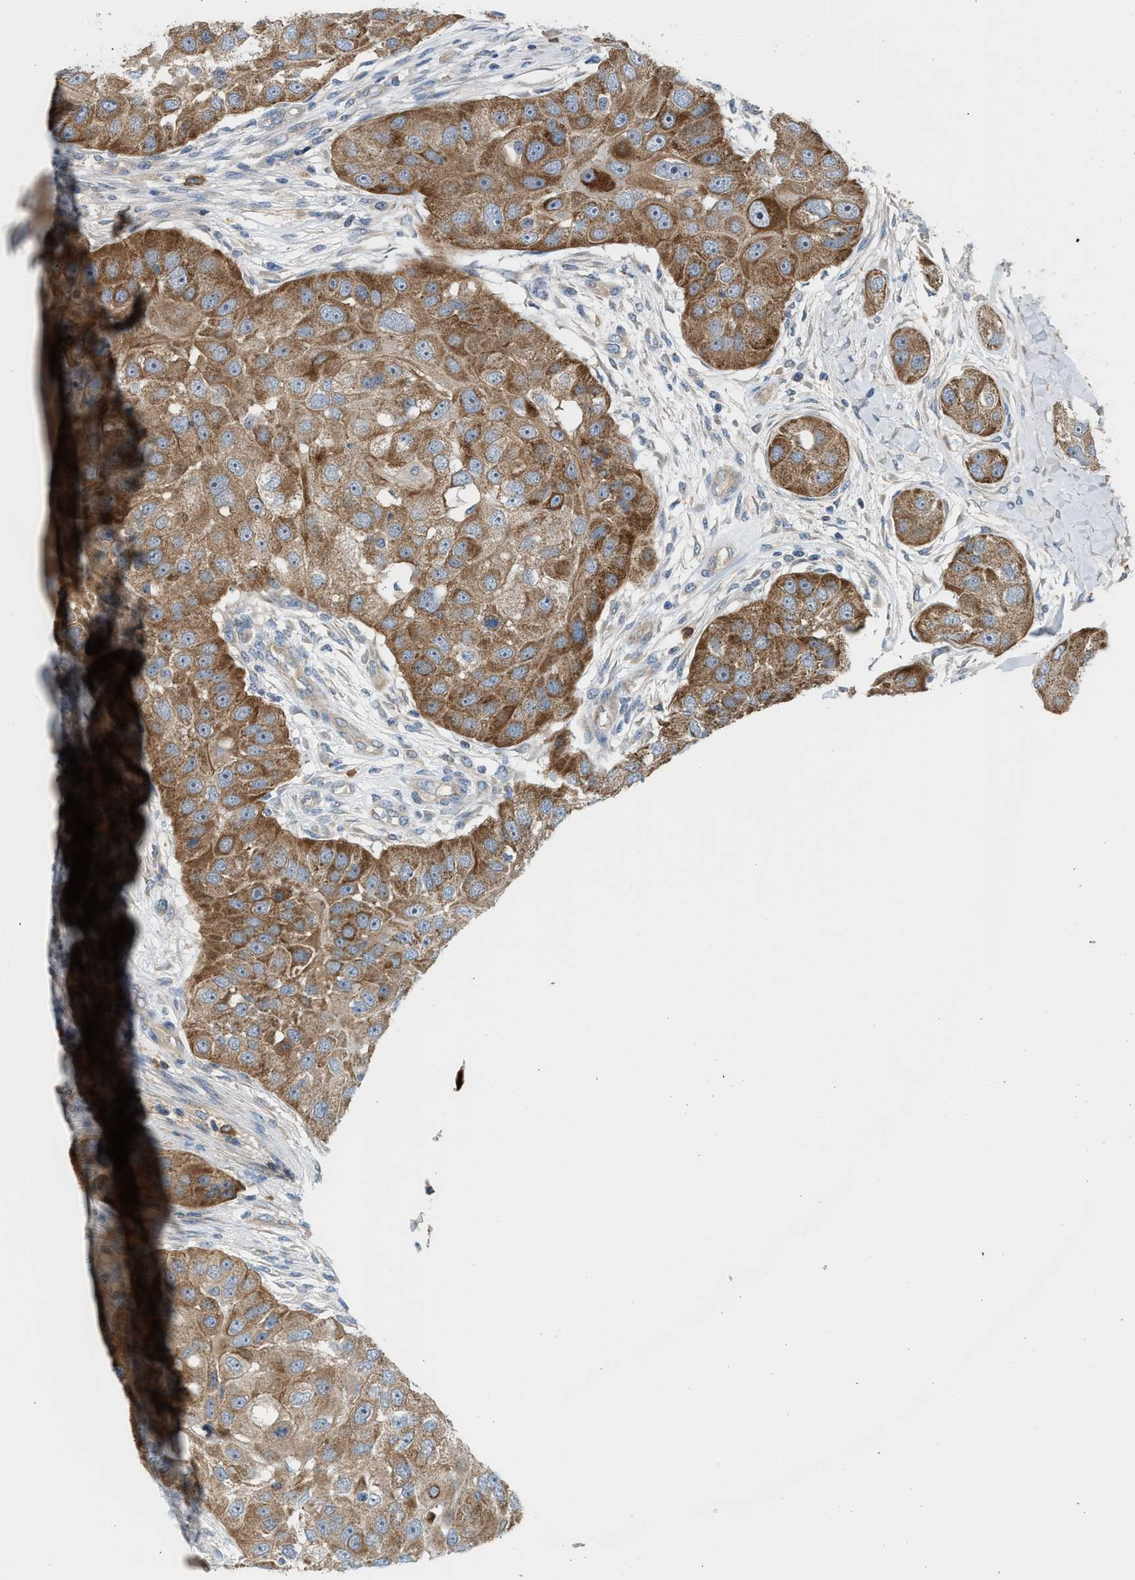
{"staining": {"intensity": "moderate", "quantity": ">75%", "location": "cytoplasmic/membranous"}, "tissue": "head and neck cancer", "cell_type": "Tumor cells", "image_type": "cancer", "snomed": [{"axis": "morphology", "description": "Normal tissue, NOS"}, {"axis": "morphology", "description": "Squamous cell carcinoma, NOS"}, {"axis": "topography", "description": "Skeletal muscle"}, {"axis": "topography", "description": "Head-Neck"}], "caption": "High-power microscopy captured an IHC histopathology image of head and neck cancer, revealing moderate cytoplasmic/membranous positivity in approximately >75% of tumor cells. Nuclei are stained in blue.", "gene": "PDCL", "patient": {"sex": "male", "age": 51}}